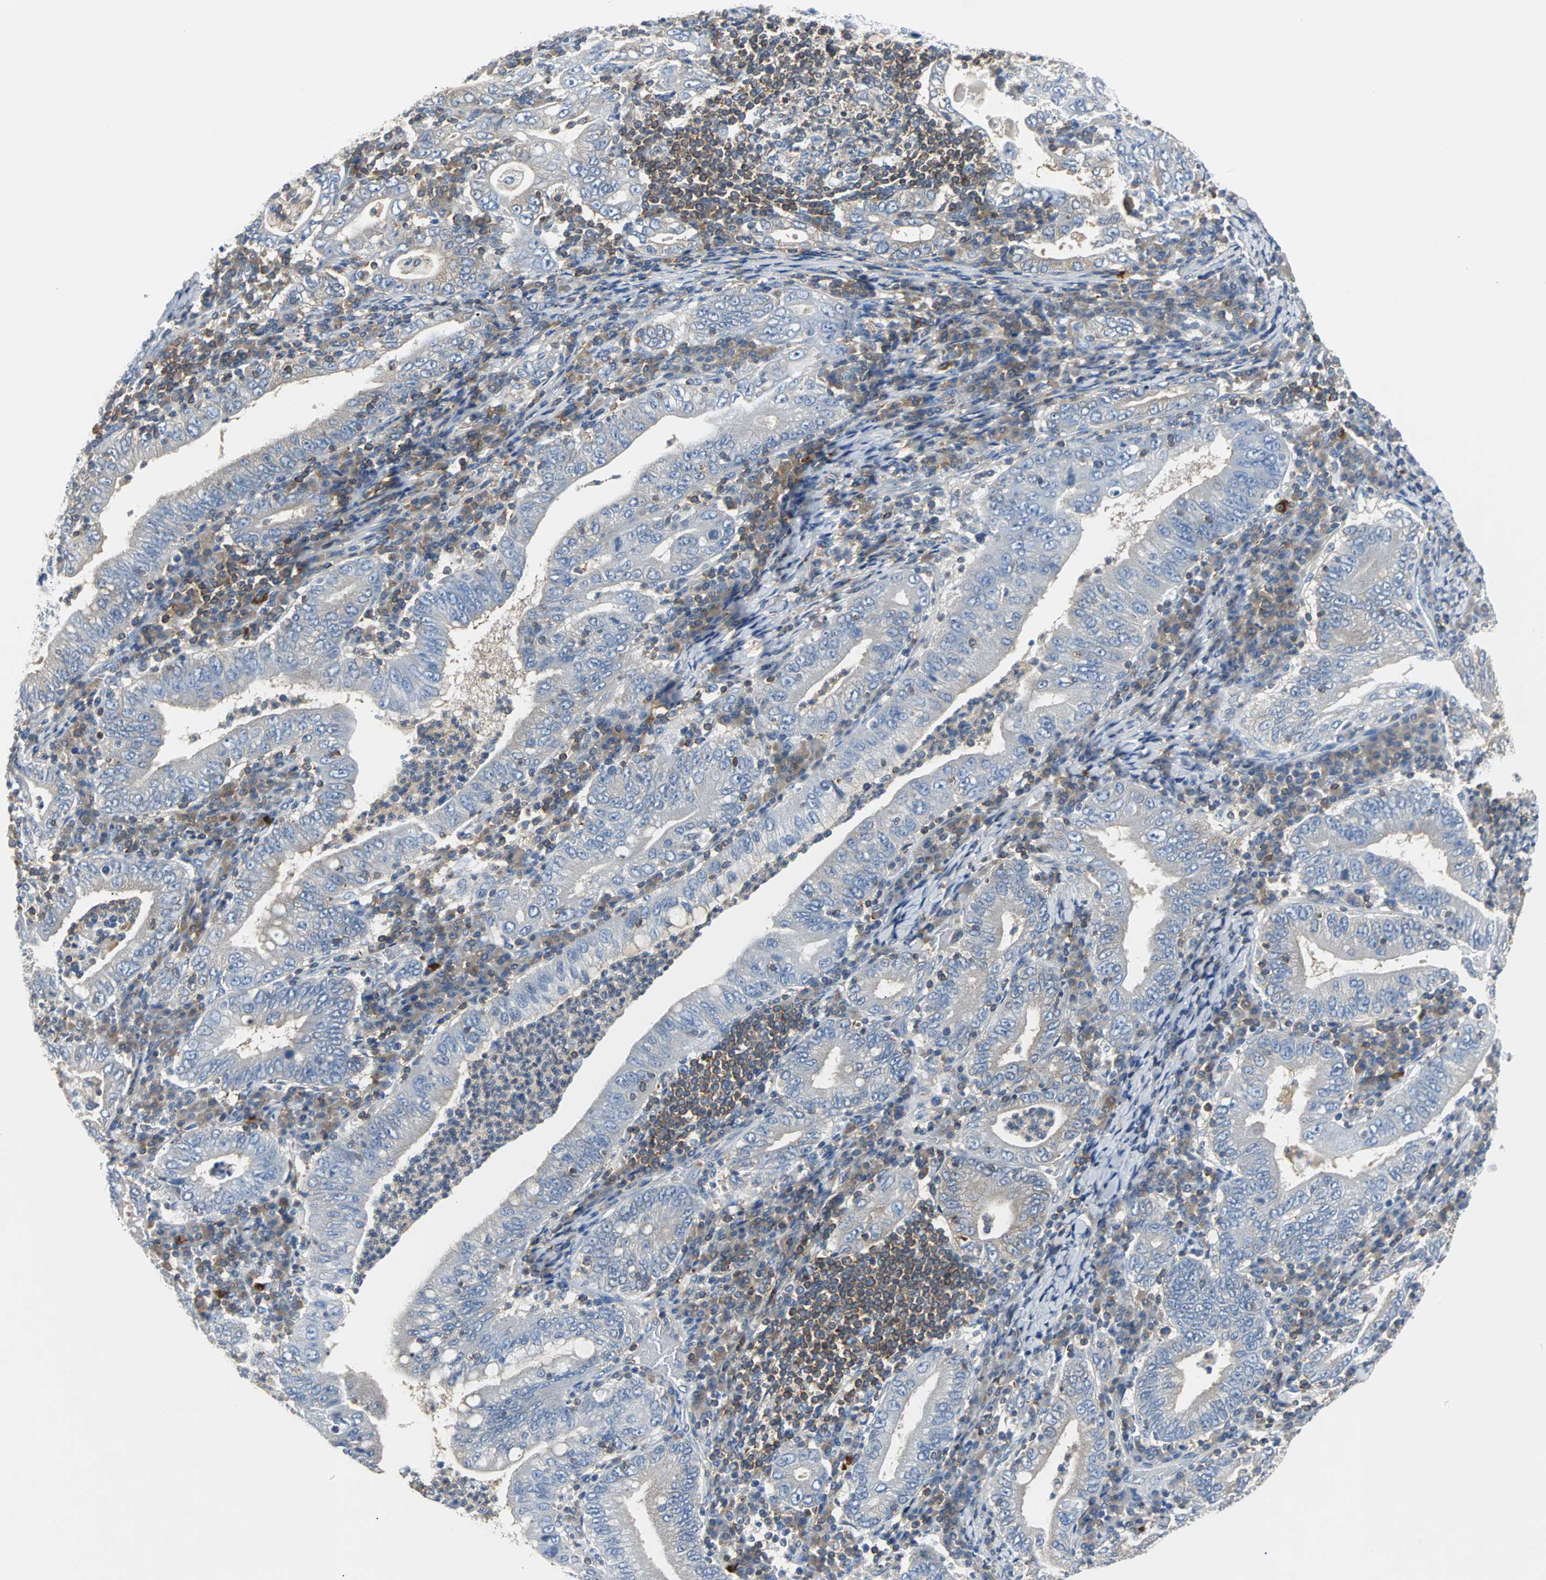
{"staining": {"intensity": "negative", "quantity": "none", "location": "none"}, "tissue": "stomach cancer", "cell_type": "Tumor cells", "image_type": "cancer", "snomed": [{"axis": "morphology", "description": "Normal tissue, NOS"}, {"axis": "morphology", "description": "Adenocarcinoma, NOS"}, {"axis": "topography", "description": "Esophagus"}, {"axis": "topography", "description": "Stomach, upper"}, {"axis": "topography", "description": "Peripheral nerve tissue"}], "caption": "Immunohistochemistry micrograph of stomach adenocarcinoma stained for a protein (brown), which shows no expression in tumor cells.", "gene": "TSC22D4", "patient": {"sex": "male", "age": 62}}